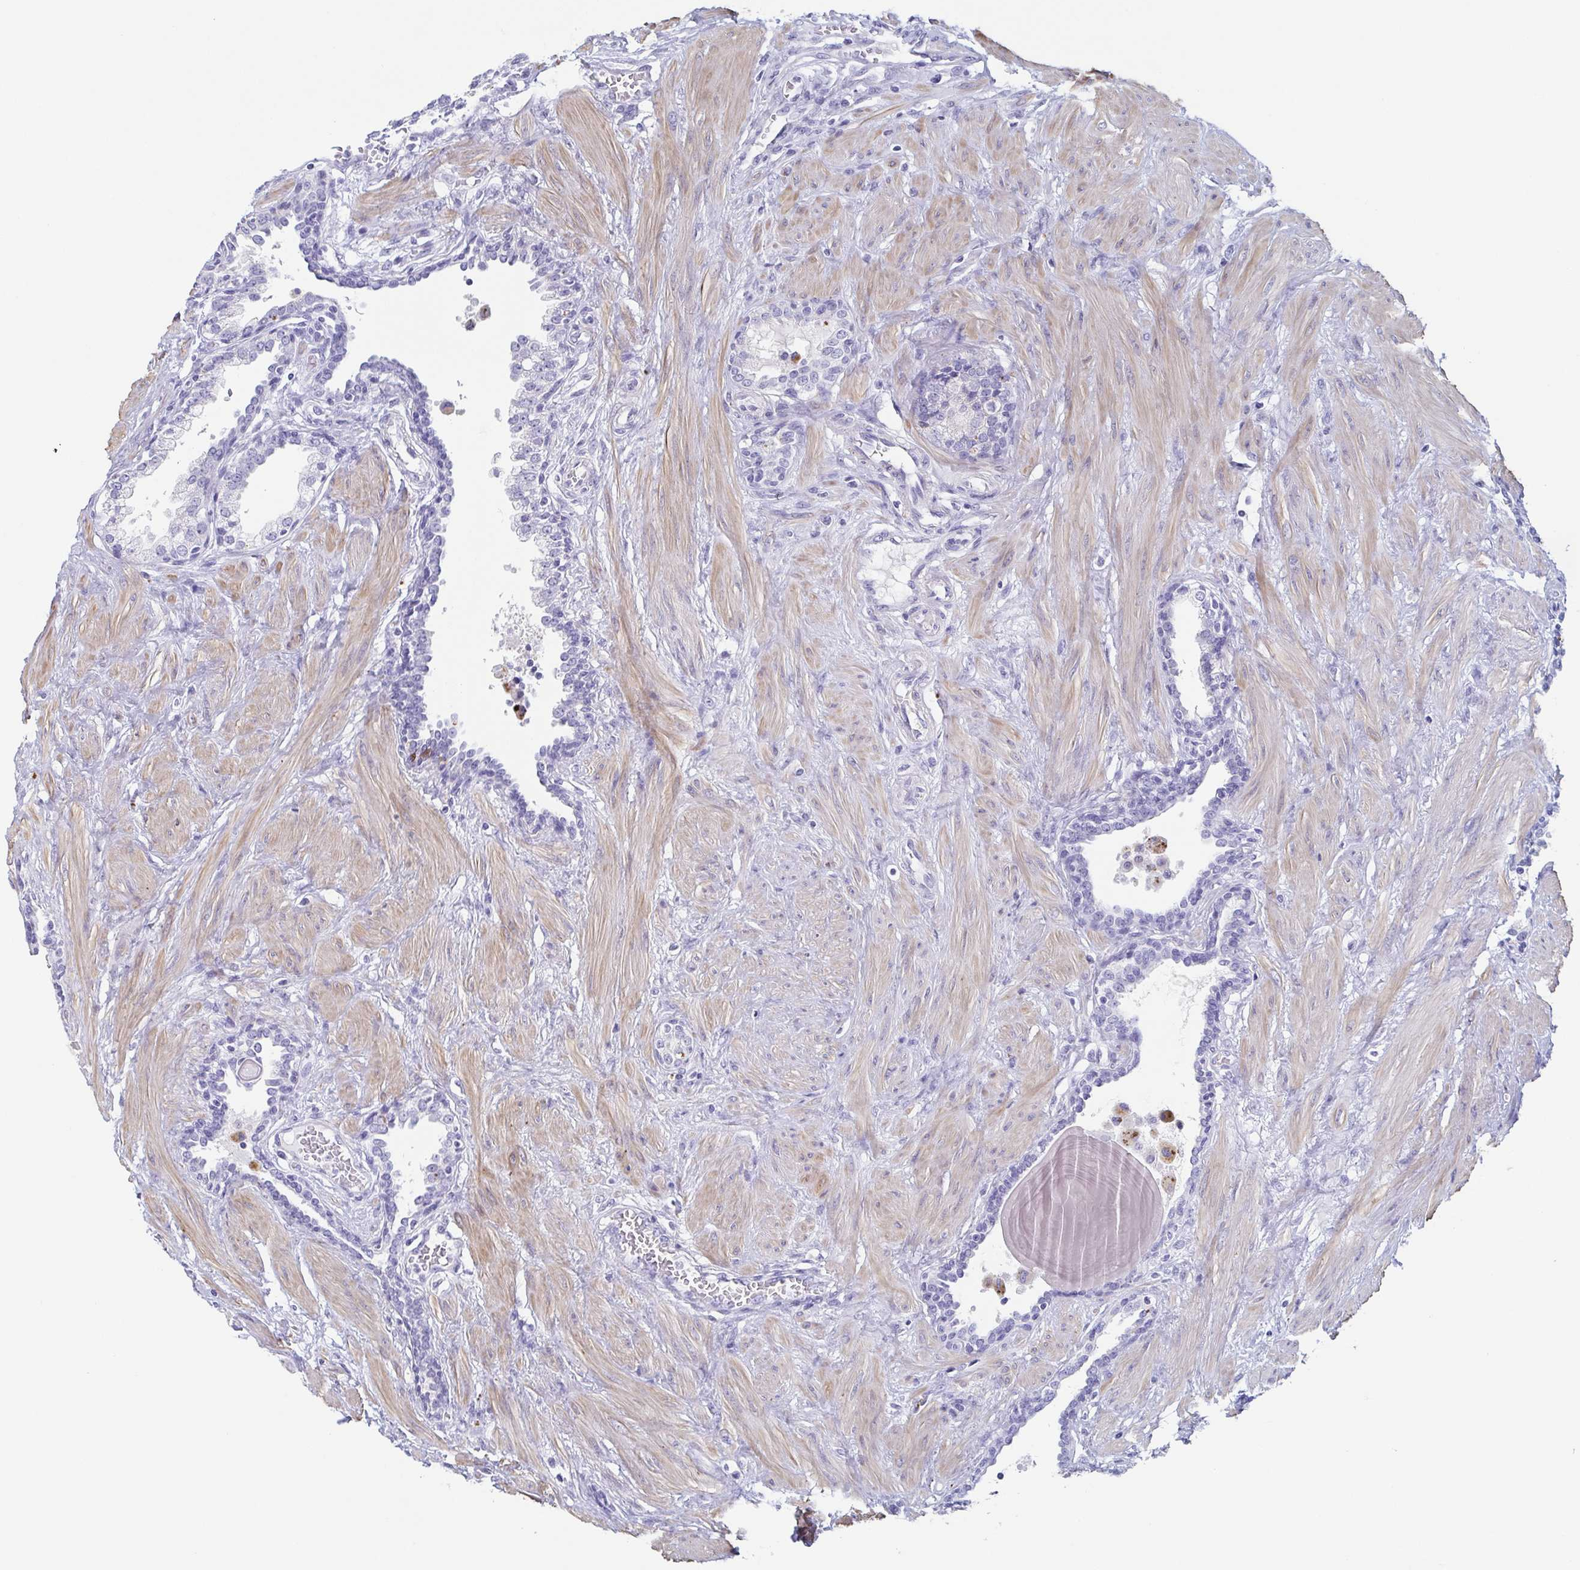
{"staining": {"intensity": "negative", "quantity": "none", "location": "none"}, "tissue": "prostate", "cell_type": "Glandular cells", "image_type": "normal", "snomed": [{"axis": "morphology", "description": "Normal tissue, NOS"}, {"axis": "topography", "description": "Prostate"}], "caption": "A high-resolution image shows immunohistochemistry staining of benign prostate, which demonstrates no significant staining in glandular cells.", "gene": "TAGLN3", "patient": {"sex": "male", "age": 55}}